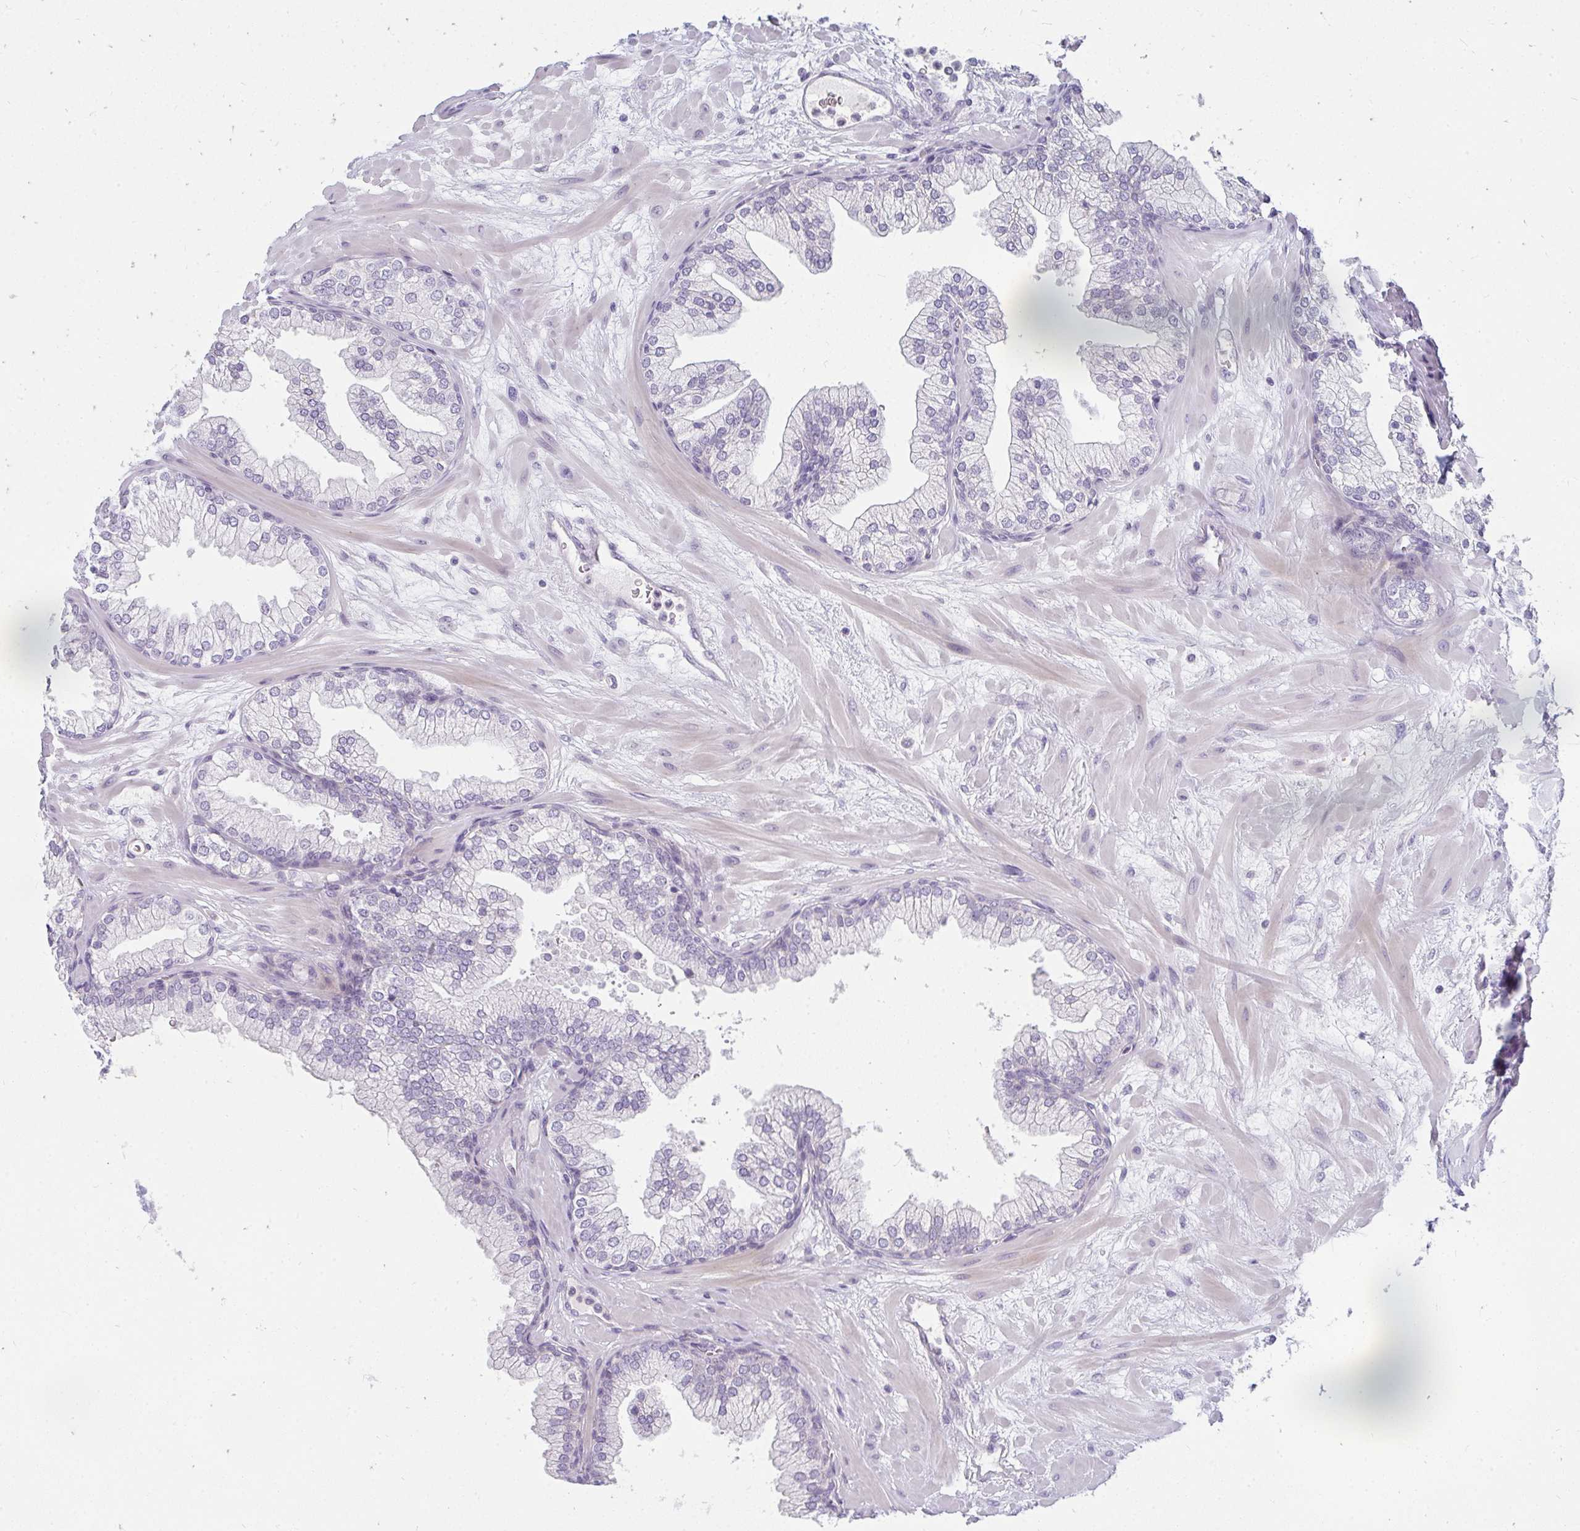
{"staining": {"intensity": "negative", "quantity": "none", "location": "none"}, "tissue": "prostate", "cell_type": "Glandular cells", "image_type": "normal", "snomed": [{"axis": "morphology", "description": "Normal tissue, NOS"}, {"axis": "topography", "description": "Prostate"}, {"axis": "topography", "description": "Peripheral nerve tissue"}], "caption": "Immunohistochemical staining of unremarkable human prostate displays no significant staining in glandular cells. The staining was performed using DAB to visualize the protein expression in brown, while the nuclei were stained in blue with hematoxylin (Magnification: 20x).", "gene": "PPP1R3G", "patient": {"sex": "male", "age": 61}}